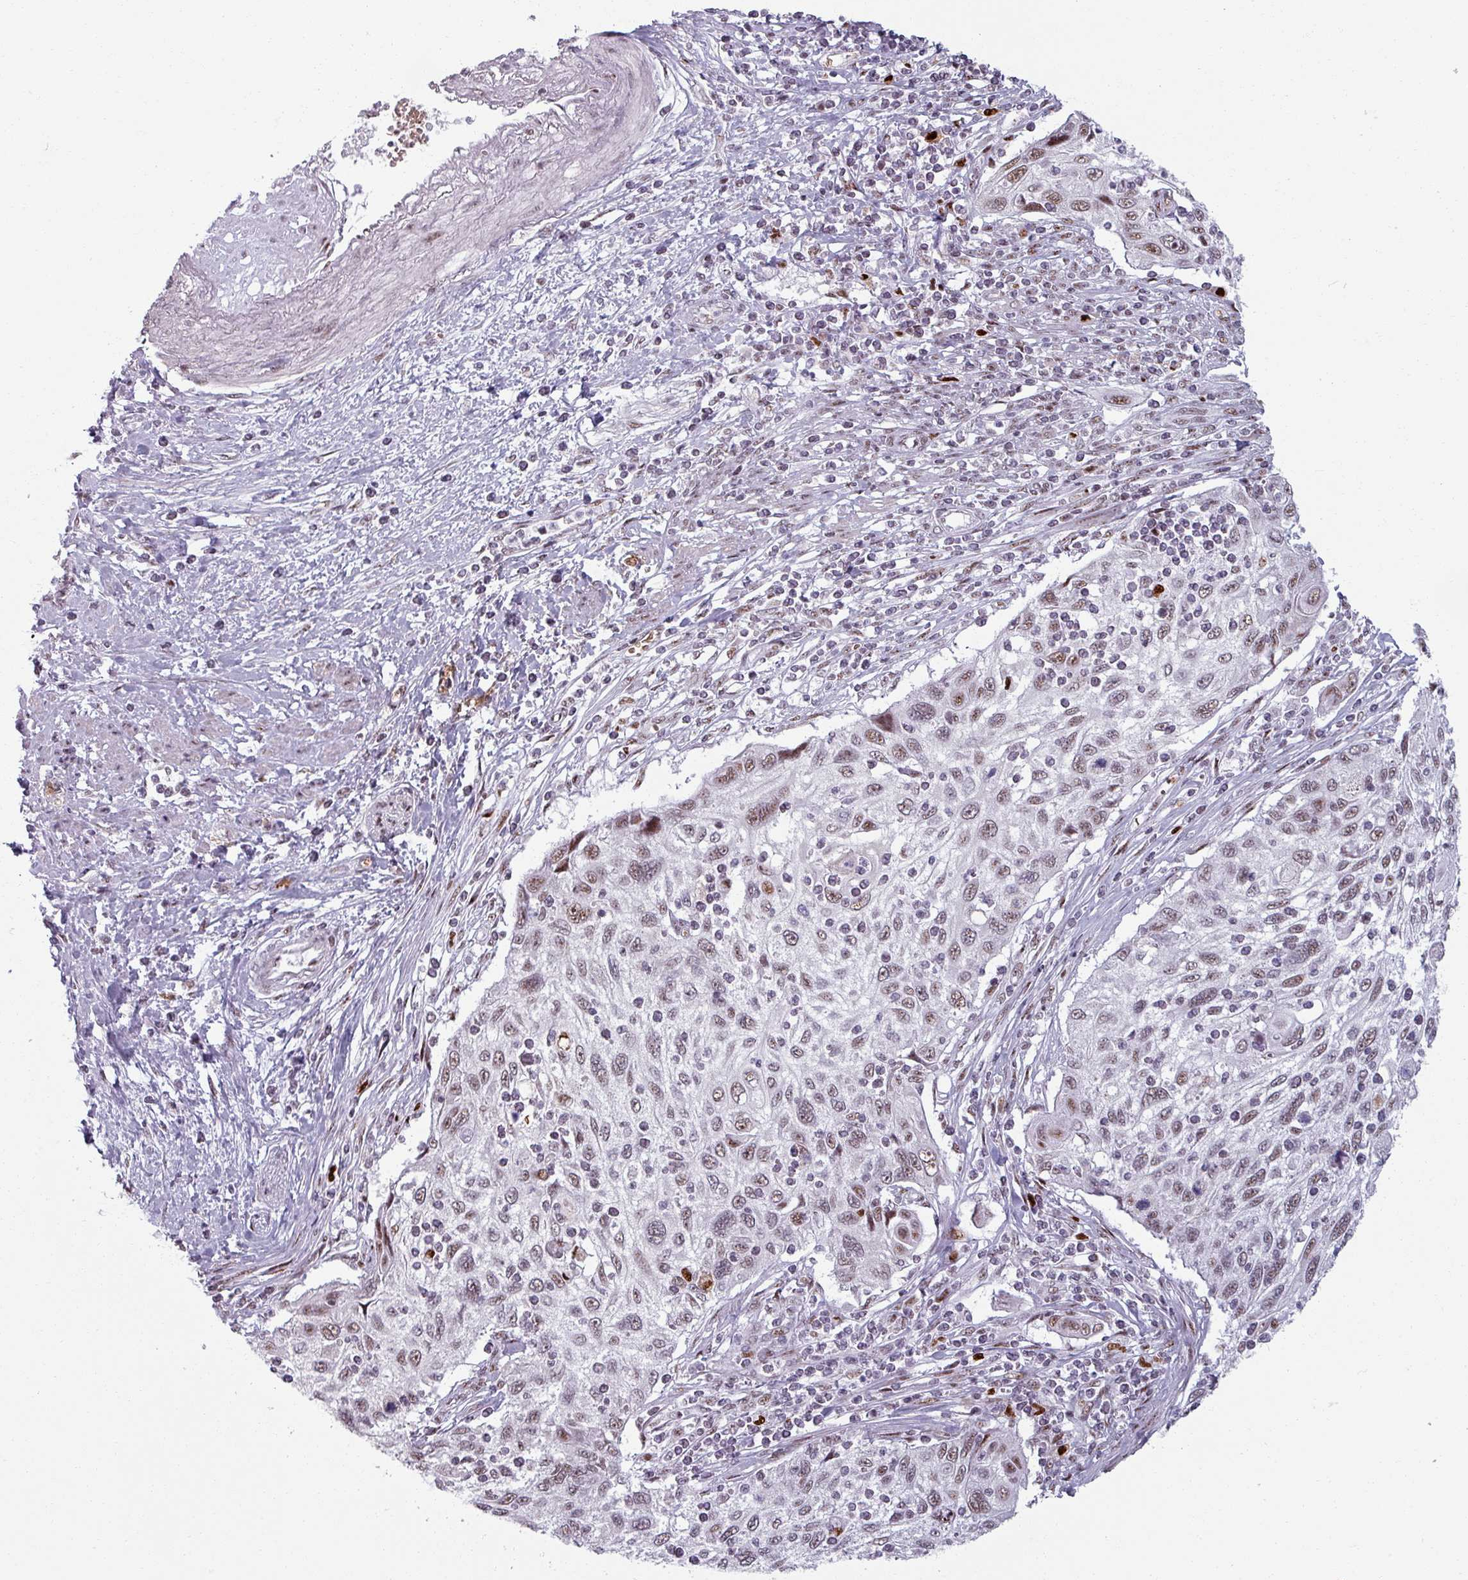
{"staining": {"intensity": "moderate", "quantity": ">75%", "location": "nuclear"}, "tissue": "cervical cancer", "cell_type": "Tumor cells", "image_type": "cancer", "snomed": [{"axis": "morphology", "description": "Squamous cell carcinoma, NOS"}, {"axis": "topography", "description": "Cervix"}], "caption": "Immunohistochemical staining of human cervical cancer exhibits medium levels of moderate nuclear expression in about >75% of tumor cells.", "gene": "NCOR1", "patient": {"sex": "female", "age": 70}}